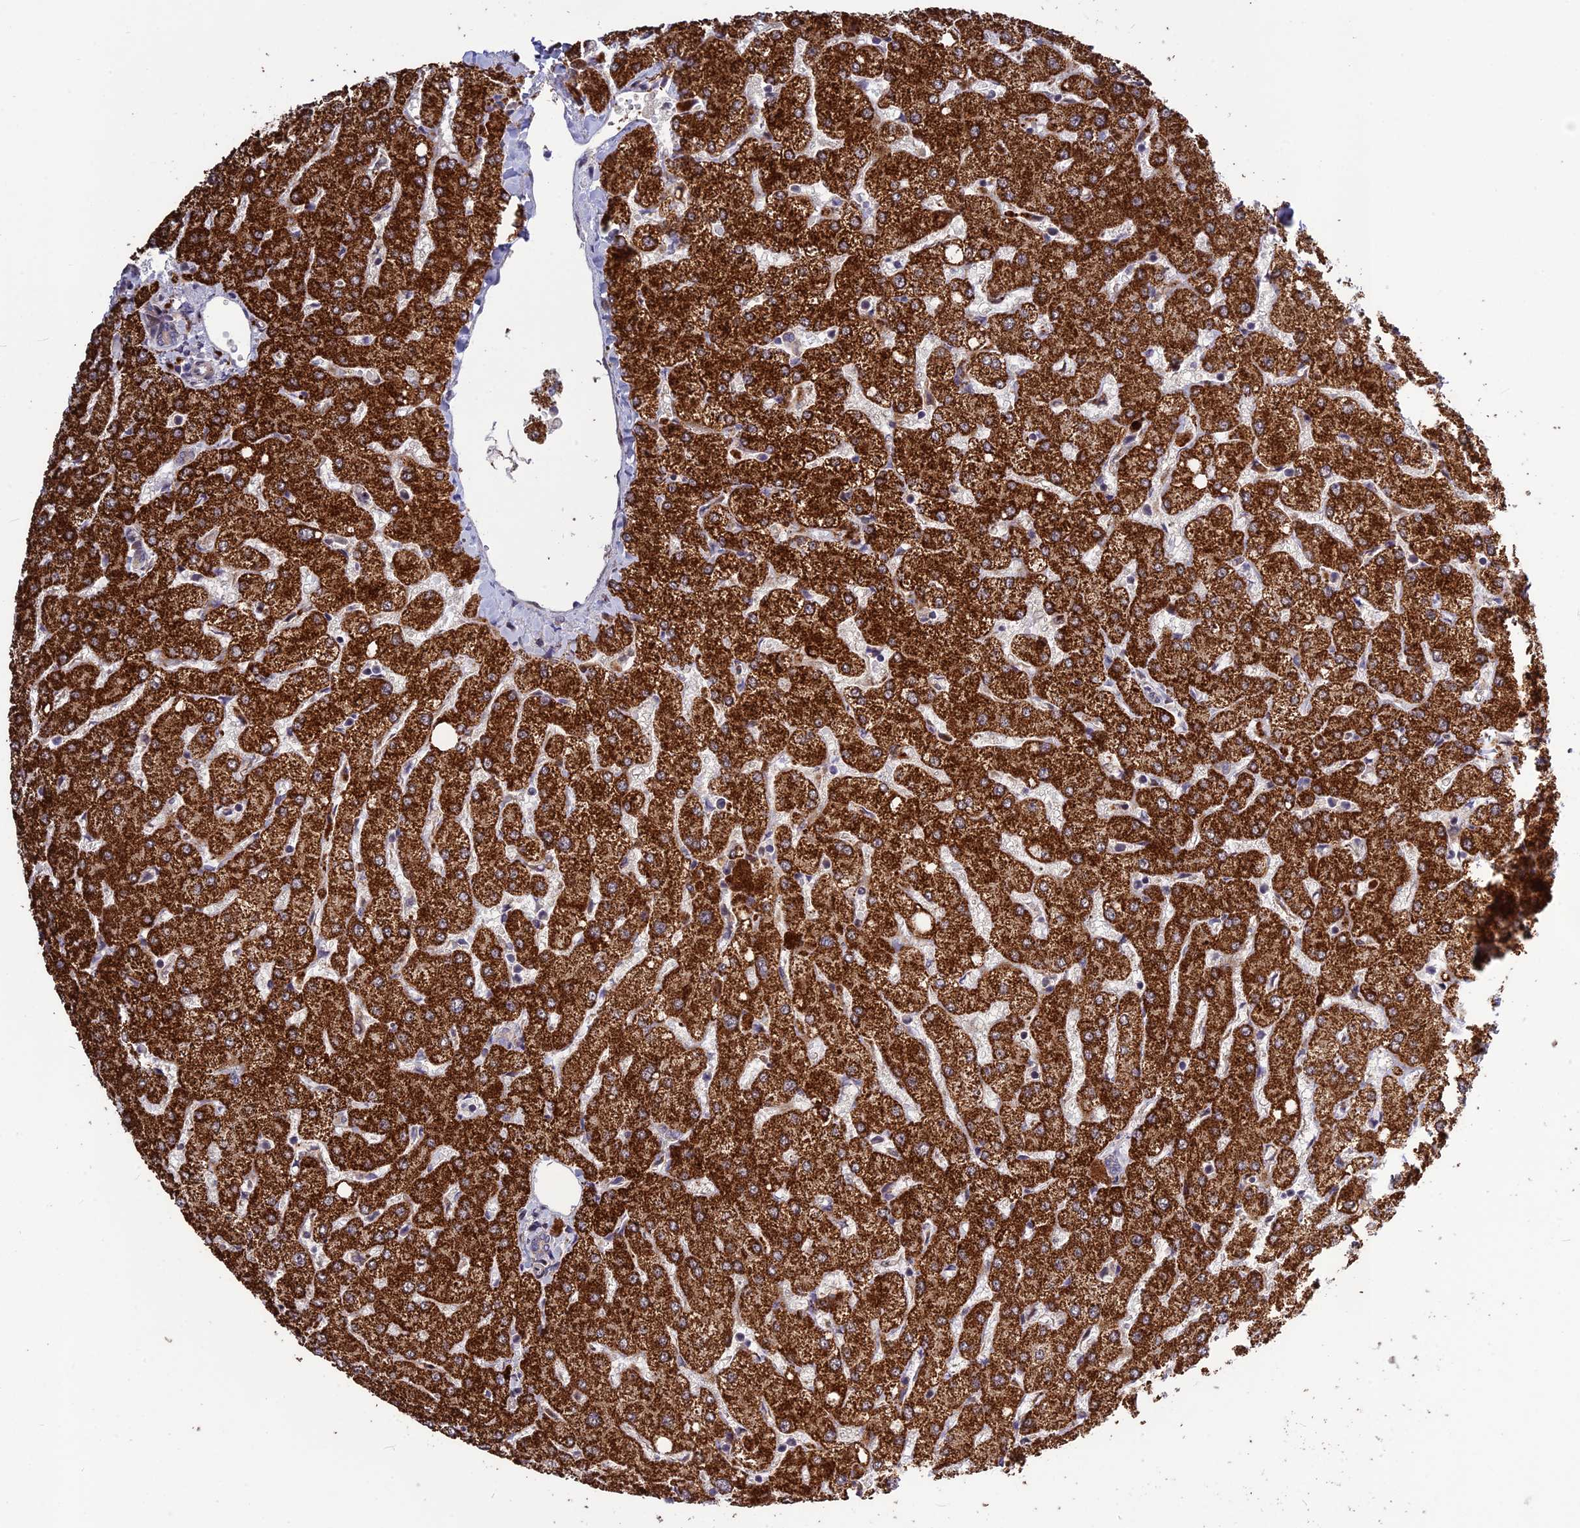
{"staining": {"intensity": "weak", "quantity": "<25%", "location": "cytoplasmic/membranous"}, "tissue": "liver", "cell_type": "Cholangiocytes", "image_type": "normal", "snomed": [{"axis": "morphology", "description": "Normal tissue, NOS"}, {"axis": "topography", "description": "Liver"}], "caption": "Immunohistochemical staining of unremarkable human liver exhibits no significant expression in cholangiocytes.", "gene": "SPG21", "patient": {"sex": "female", "age": 54}}